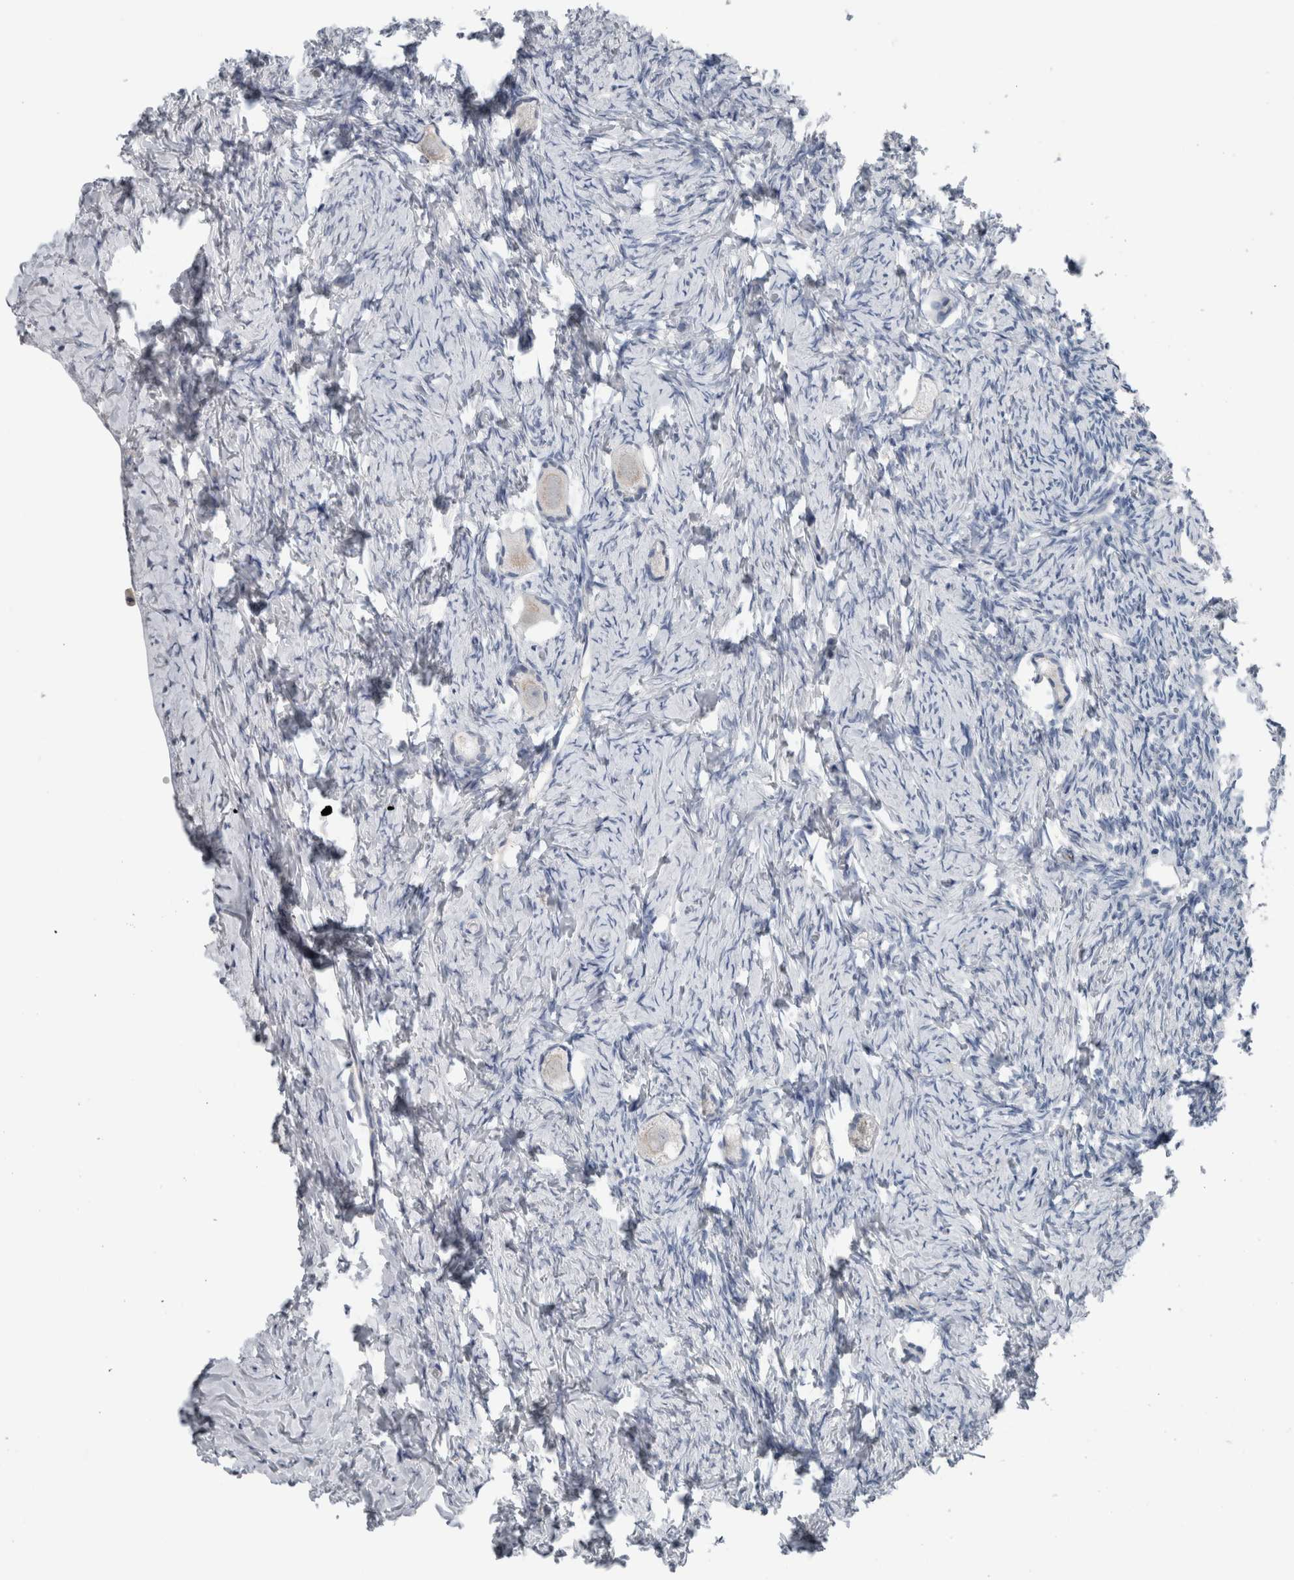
{"staining": {"intensity": "weak", "quantity": "<25%", "location": "cytoplasmic/membranous"}, "tissue": "ovary", "cell_type": "Follicle cells", "image_type": "normal", "snomed": [{"axis": "morphology", "description": "Normal tissue, NOS"}, {"axis": "topography", "description": "Ovary"}], "caption": "Immunohistochemistry of normal ovary displays no positivity in follicle cells.", "gene": "CRNN", "patient": {"sex": "female", "age": 27}}